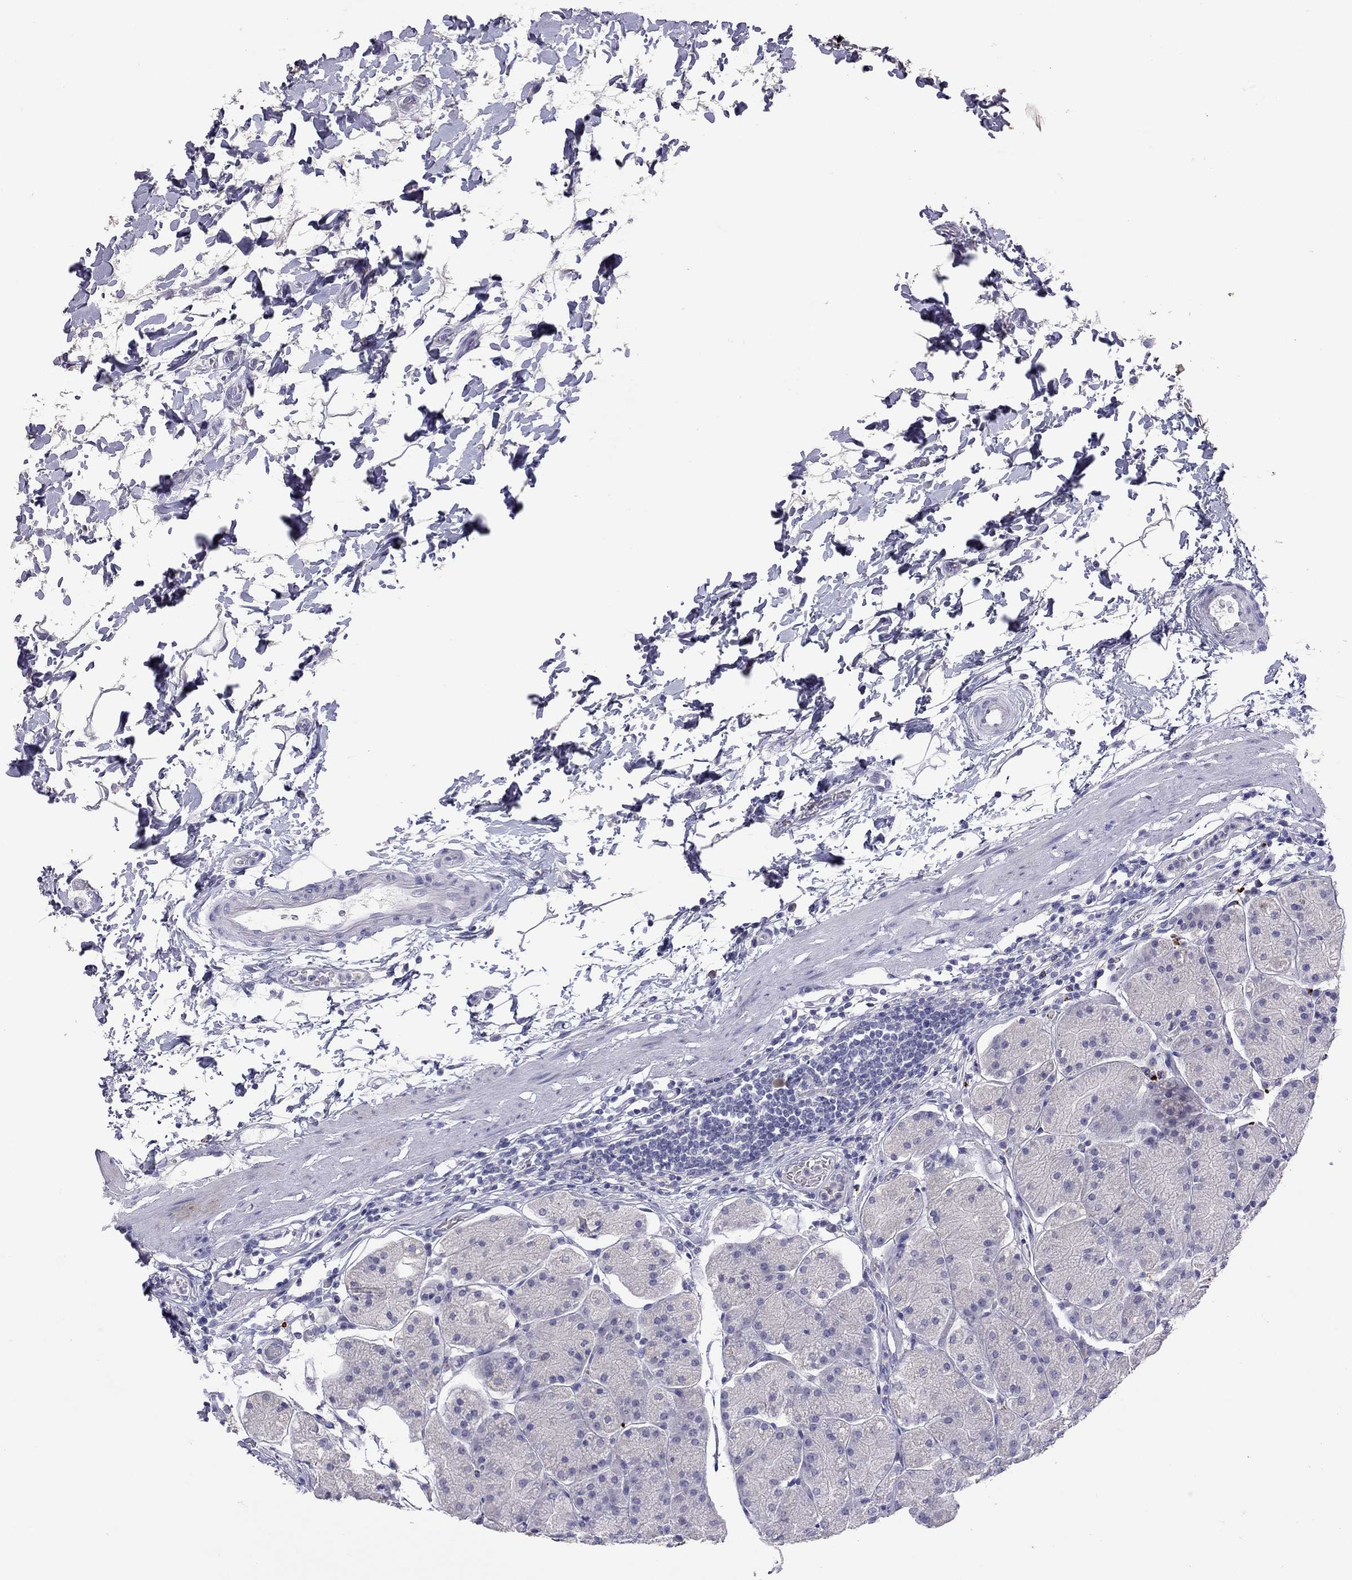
{"staining": {"intensity": "negative", "quantity": "none", "location": "none"}, "tissue": "stomach", "cell_type": "Glandular cells", "image_type": "normal", "snomed": [{"axis": "morphology", "description": "Normal tissue, NOS"}, {"axis": "topography", "description": "Stomach"}], "caption": "DAB (3,3'-diaminobenzidine) immunohistochemical staining of normal stomach displays no significant expression in glandular cells. The staining was performed using DAB to visualize the protein expression in brown, while the nuclei were stained in blue with hematoxylin (Magnification: 20x).", "gene": "SLAMF1", "patient": {"sex": "male", "age": 54}}